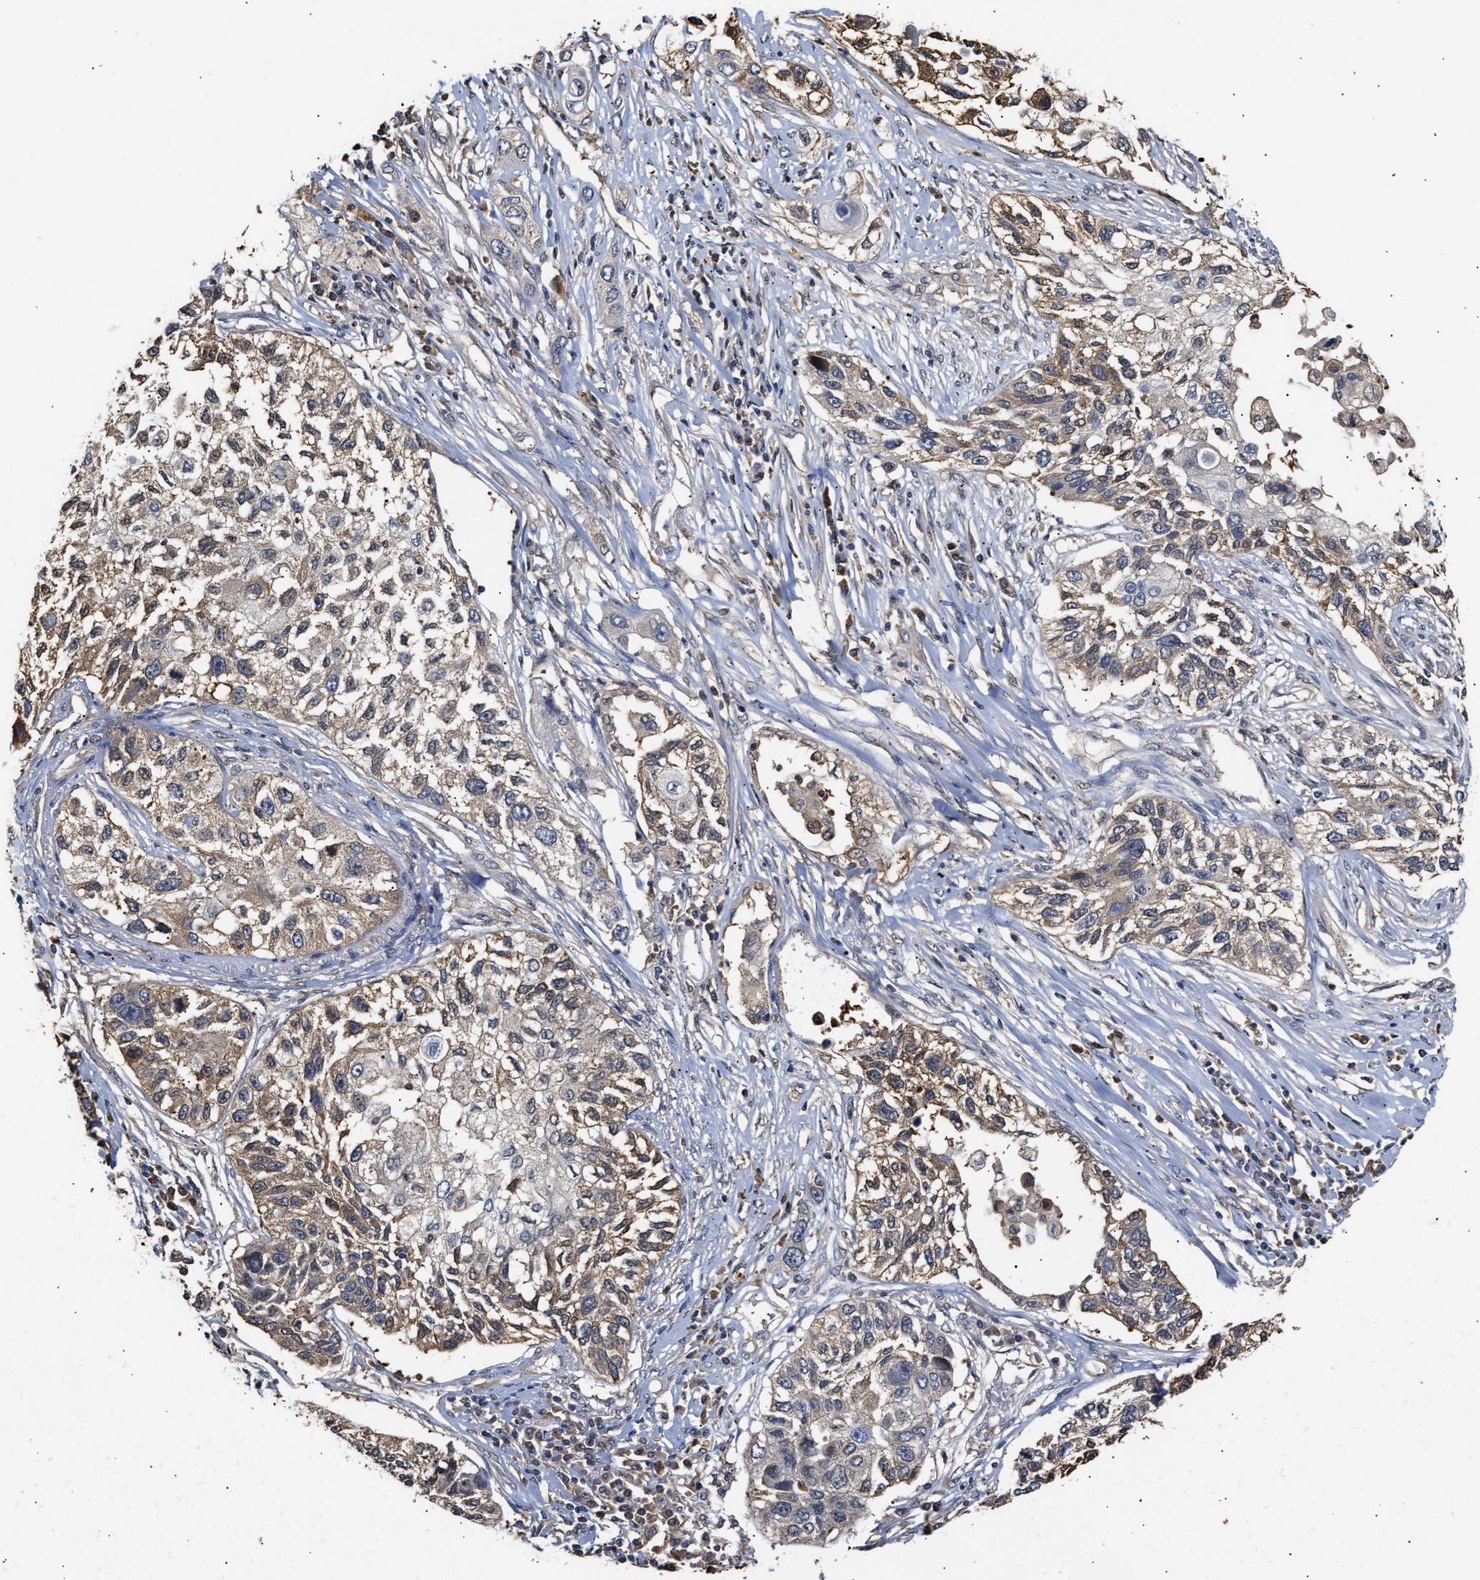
{"staining": {"intensity": "weak", "quantity": ">75%", "location": "cytoplasmic/membranous"}, "tissue": "lung cancer", "cell_type": "Tumor cells", "image_type": "cancer", "snomed": [{"axis": "morphology", "description": "Squamous cell carcinoma, NOS"}, {"axis": "topography", "description": "Lung"}], "caption": "Protein staining shows weak cytoplasmic/membranous positivity in about >75% of tumor cells in lung cancer (squamous cell carcinoma).", "gene": "KLHDC1", "patient": {"sex": "male", "age": 71}}